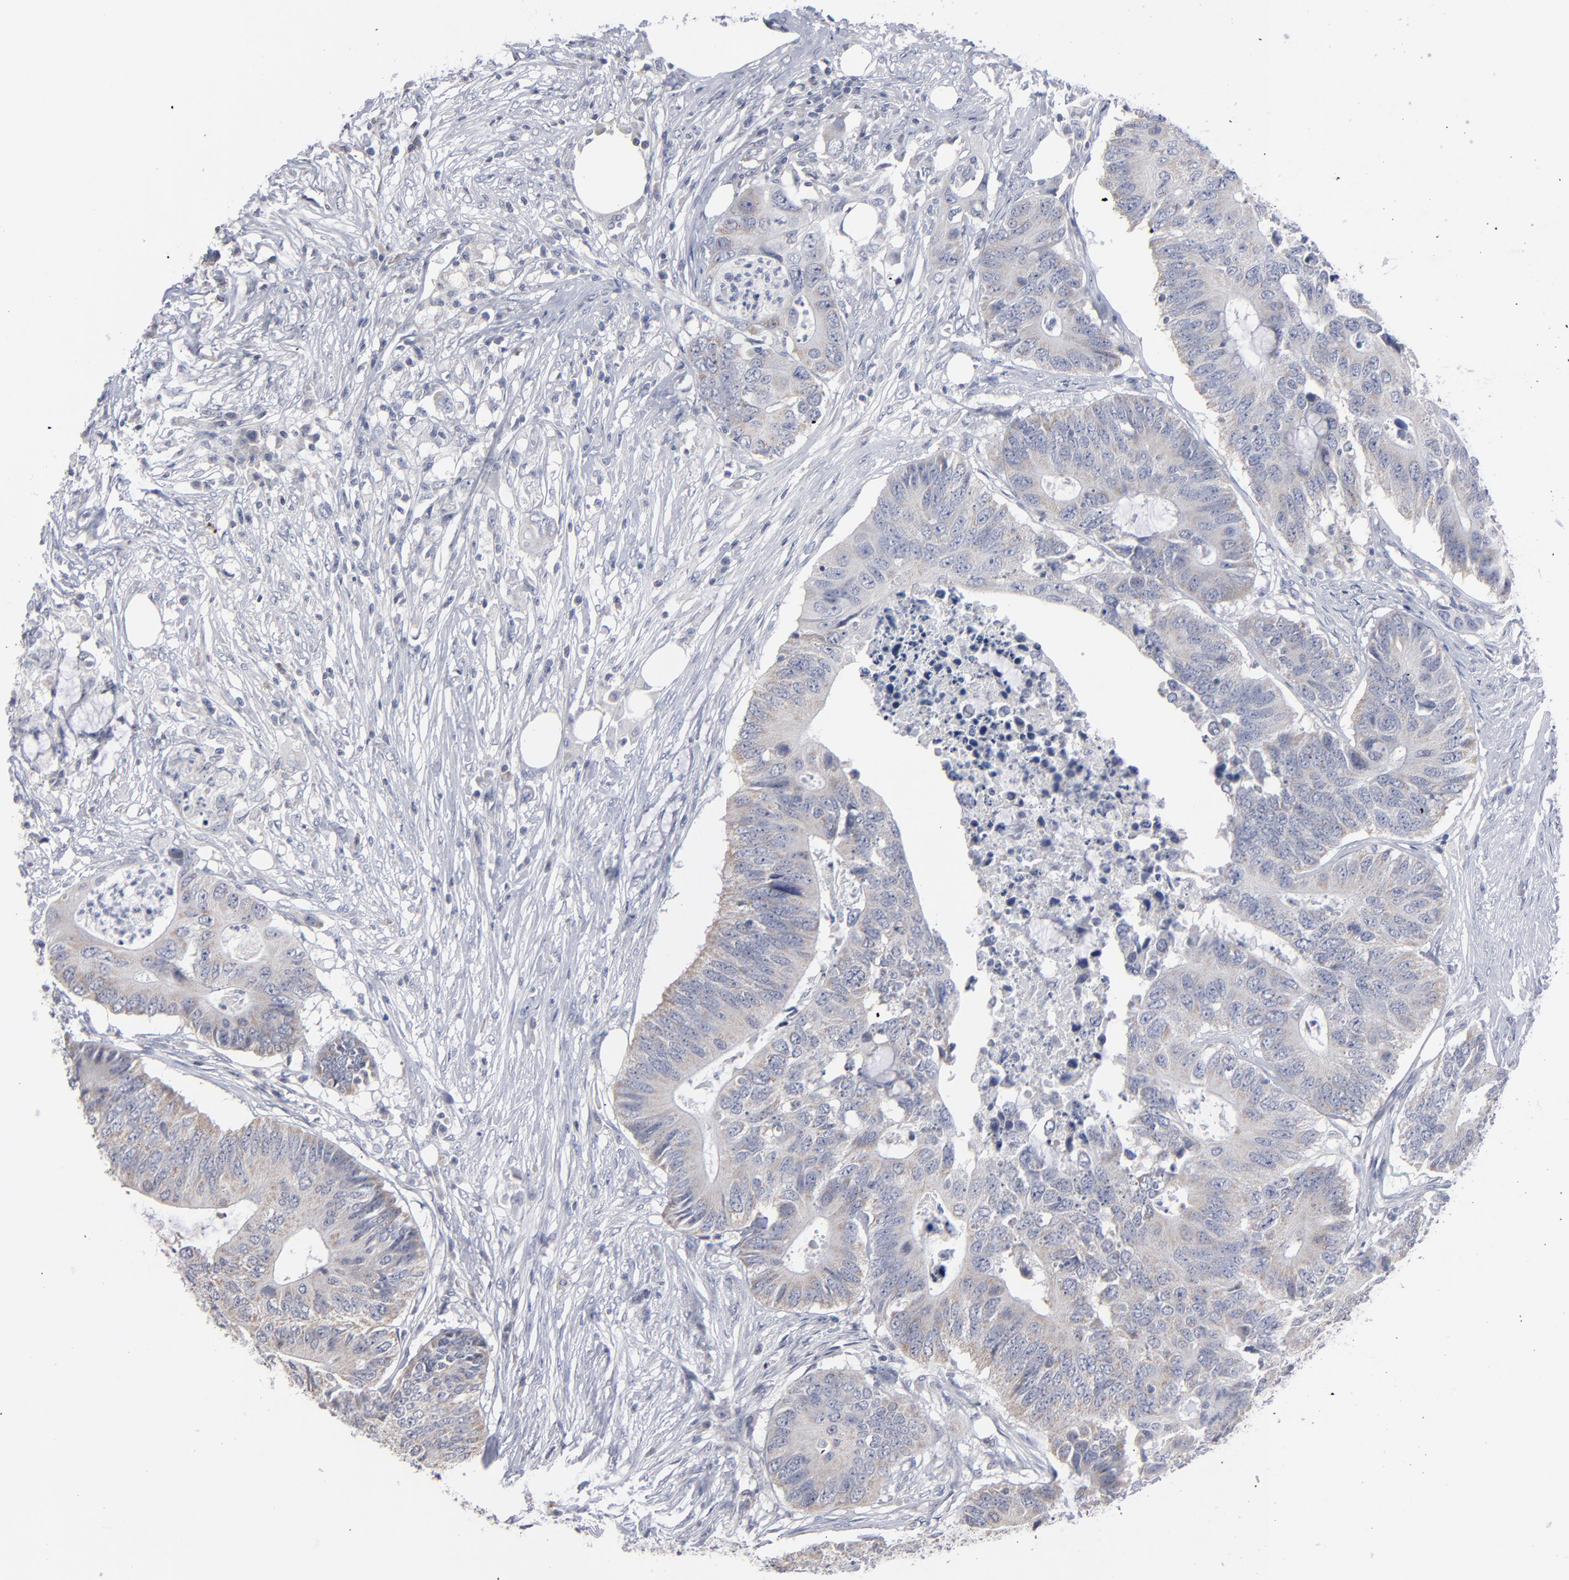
{"staining": {"intensity": "negative", "quantity": "none", "location": "none"}, "tissue": "colorectal cancer", "cell_type": "Tumor cells", "image_type": "cancer", "snomed": [{"axis": "morphology", "description": "Adenocarcinoma, NOS"}, {"axis": "topography", "description": "Colon"}], "caption": "Colorectal cancer (adenocarcinoma) stained for a protein using IHC exhibits no positivity tumor cells.", "gene": "RPH3A", "patient": {"sex": "male", "age": 71}}